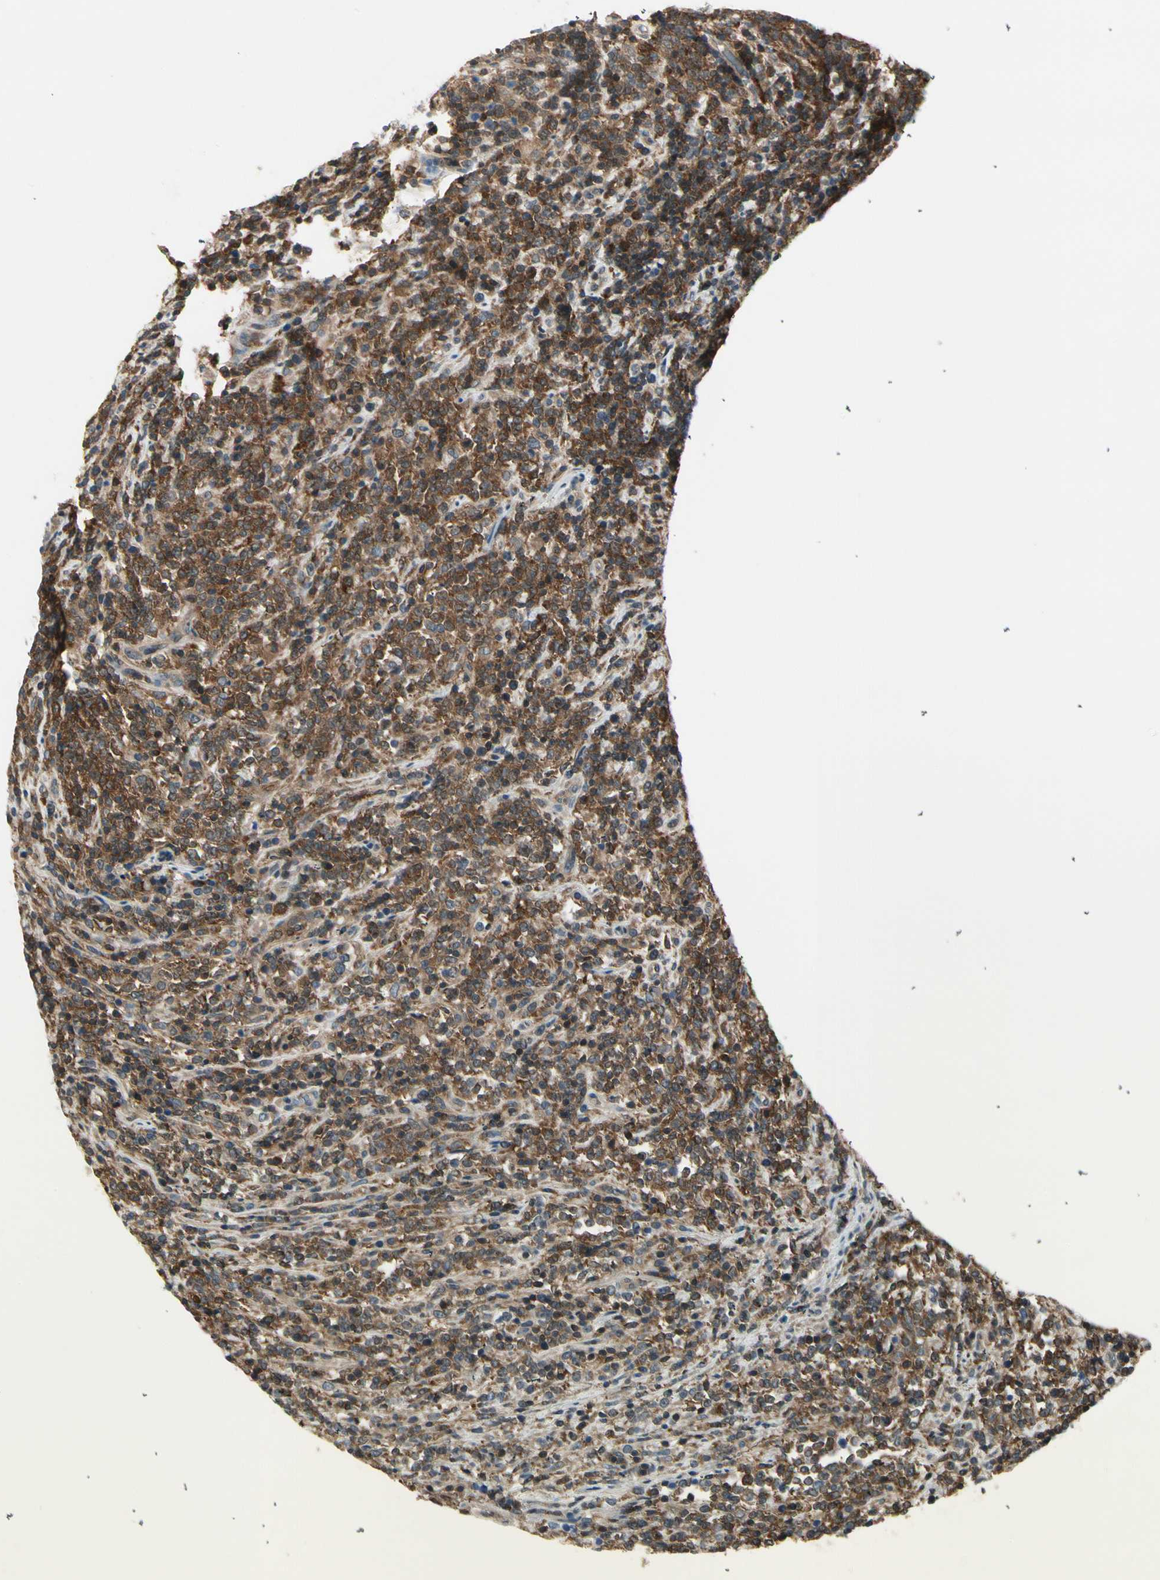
{"staining": {"intensity": "strong", "quantity": ">75%", "location": "cytoplasmic/membranous"}, "tissue": "lymphoma", "cell_type": "Tumor cells", "image_type": "cancer", "snomed": [{"axis": "morphology", "description": "Malignant lymphoma, non-Hodgkin's type, High grade"}, {"axis": "topography", "description": "Soft tissue"}], "caption": "A histopathology image of human lymphoma stained for a protein exhibits strong cytoplasmic/membranous brown staining in tumor cells.", "gene": "OXSR1", "patient": {"sex": "male", "age": 18}}